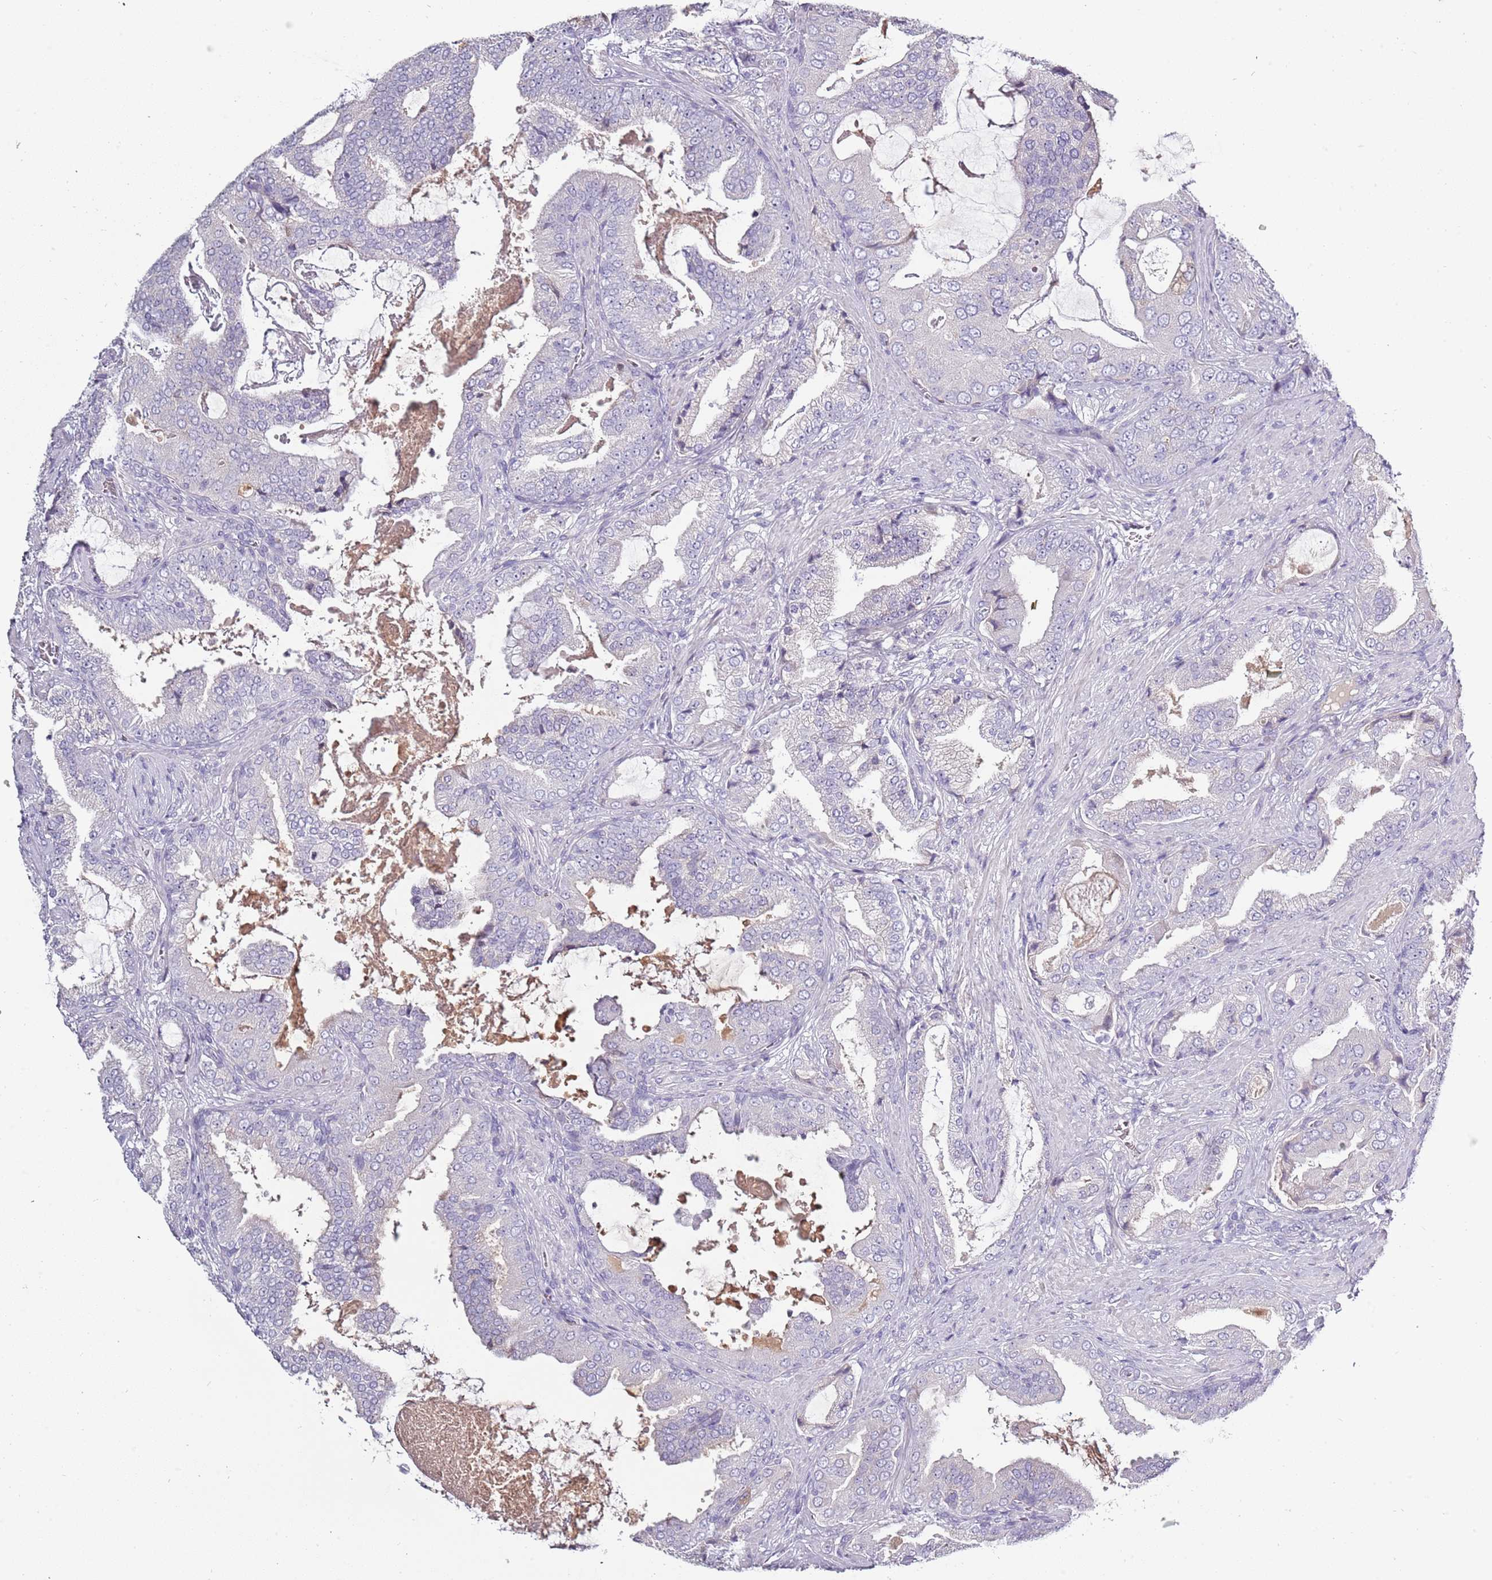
{"staining": {"intensity": "negative", "quantity": "none", "location": "none"}, "tissue": "prostate cancer", "cell_type": "Tumor cells", "image_type": "cancer", "snomed": [{"axis": "morphology", "description": "Adenocarcinoma, High grade"}, {"axis": "topography", "description": "Prostate"}], "caption": "A high-resolution photomicrograph shows IHC staining of prostate cancer, which demonstrates no significant staining in tumor cells.", "gene": "TNFRSF6B", "patient": {"sex": "male", "age": 68}}